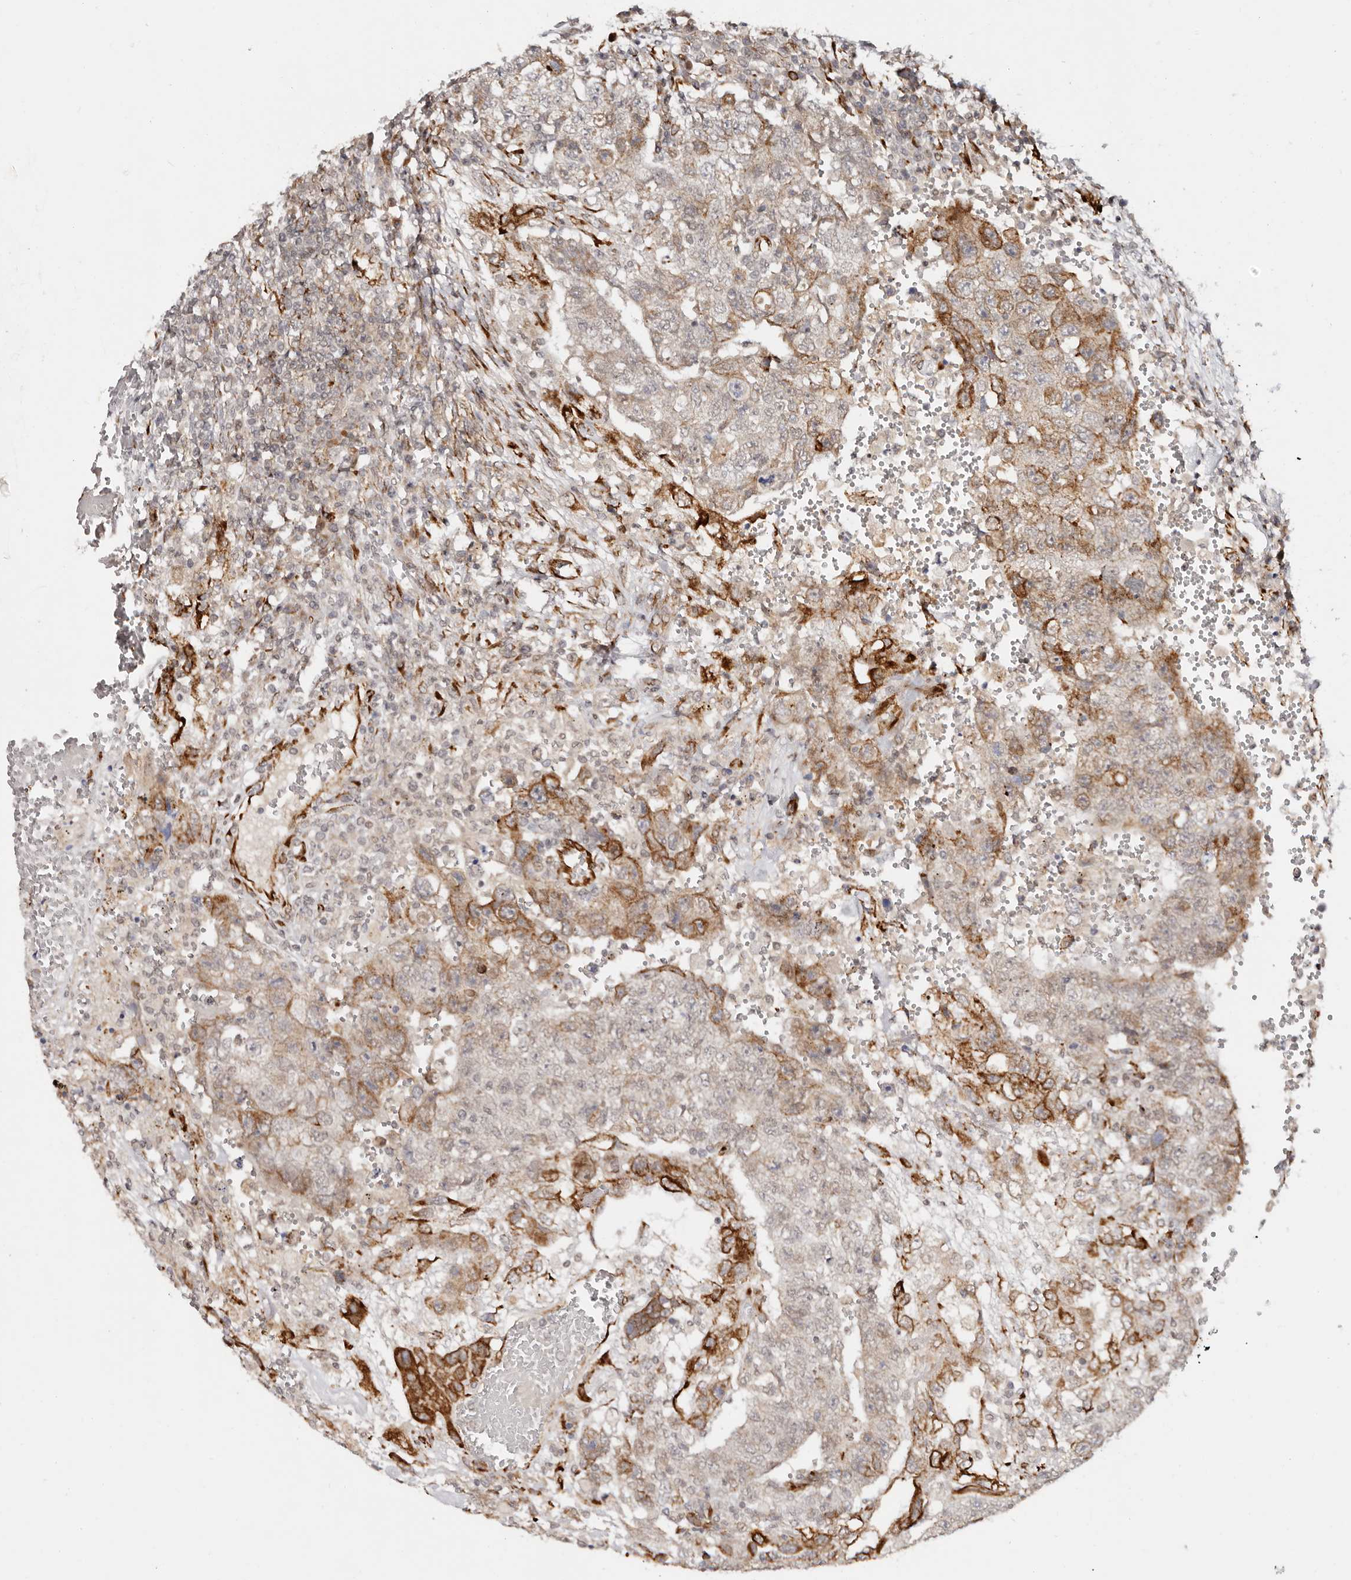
{"staining": {"intensity": "moderate", "quantity": "<25%", "location": "cytoplasmic/membranous"}, "tissue": "testis cancer", "cell_type": "Tumor cells", "image_type": "cancer", "snomed": [{"axis": "morphology", "description": "Carcinoma, Embryonal, NOS"}, {"axis": "topography", "description": "Testis"}], "caption": "This is an image of immunohistochemistry staining of testis embryonal carcinoma, which shows moderate expression in the cytoplasmic/membranous of tumor cells.", "gene": "BCL2L15", "patient": {"sex": "male", "age": 26}}